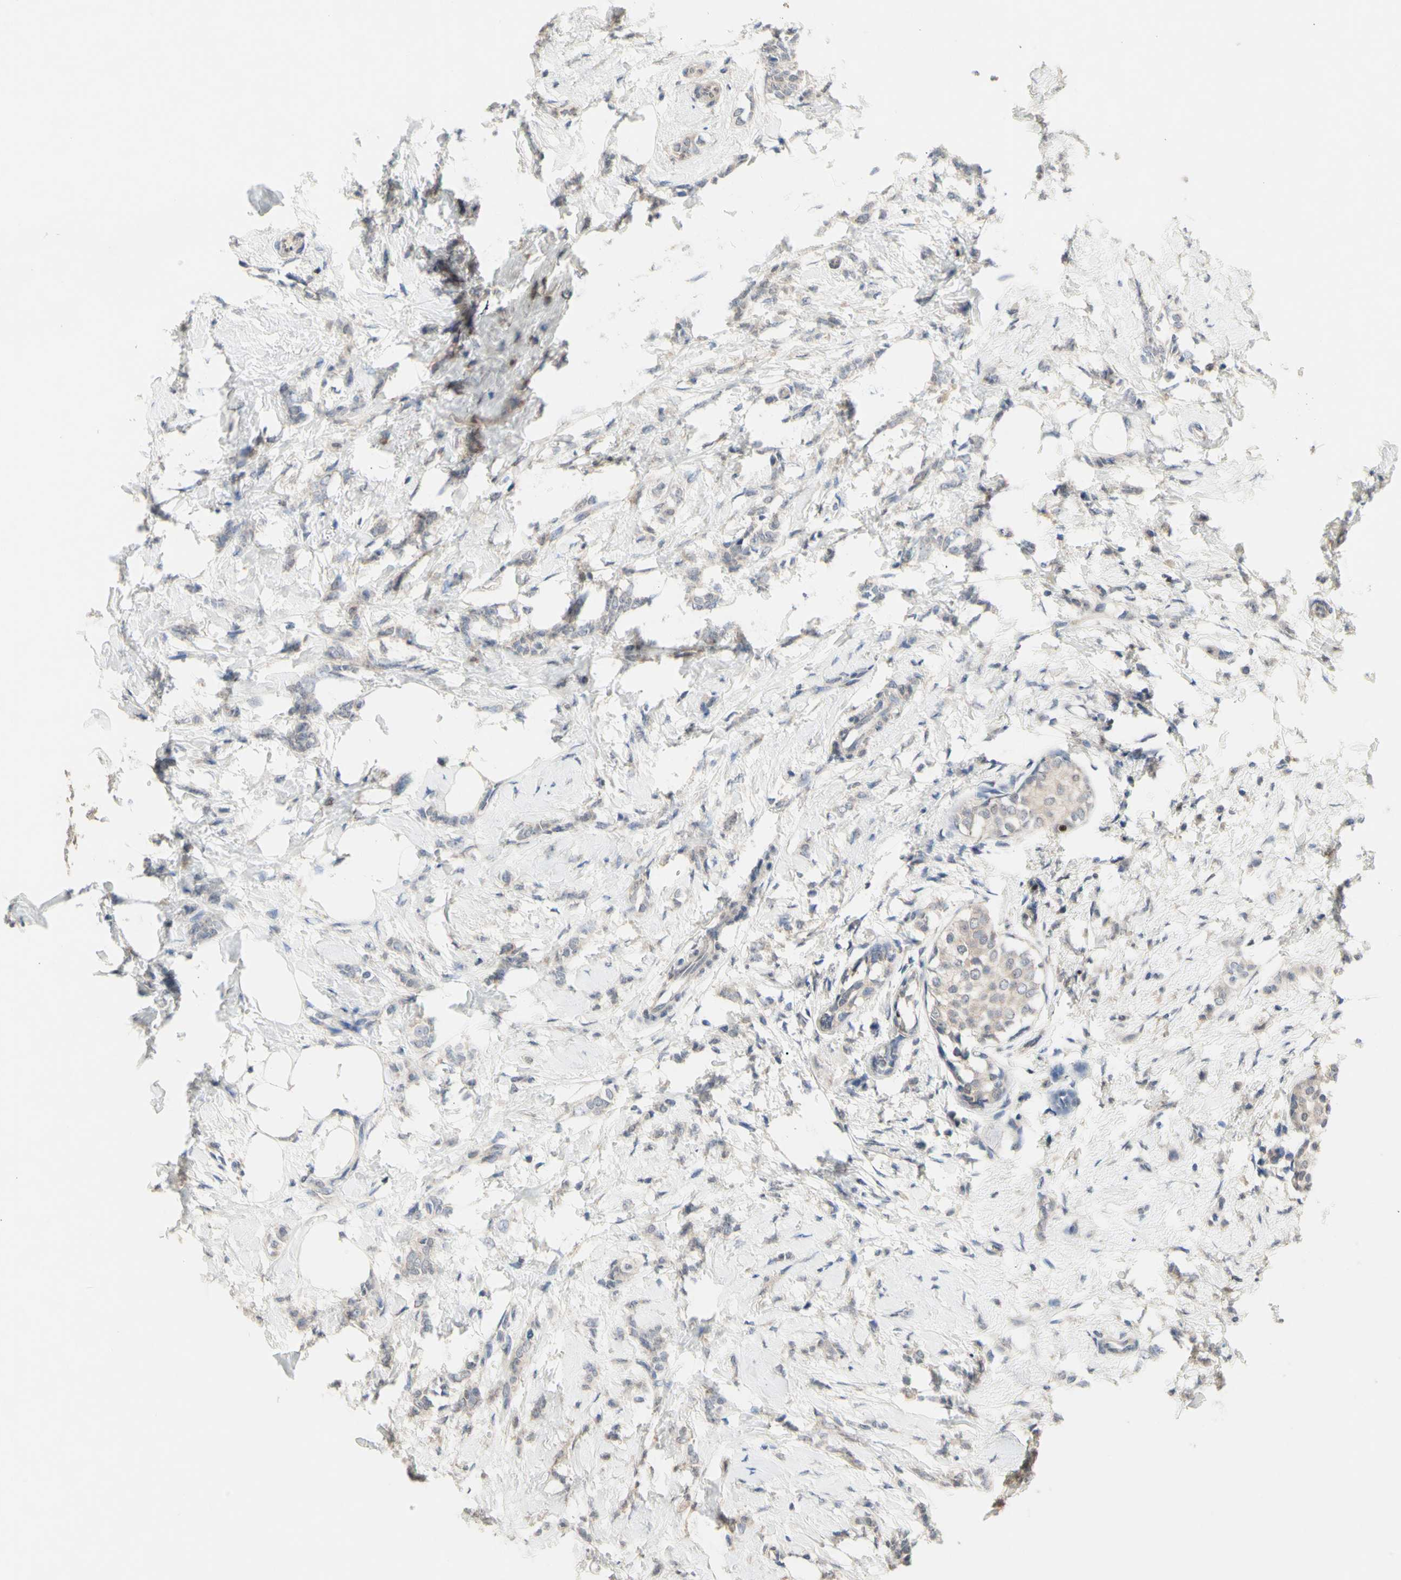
{"staining": {"intensity": "negative", "quantity": "none", "location": "none"}, "tissue": "breast cancer", "cell_type": "Tumor cells", "image_type": "cancer", "snomed": [{"axis": "morphology", "description": "Lobular carcinoma, in situ"}, {"axis": "morphology", "description": "Lobular carcinoma"}, {"axis": "topography", "description": "Breast"}], "caption": "Human lobular carcinoma in situ (breast) stained for a protein using IHC exhibits no staining in tumor cells.", "gene": "NLRP1", "patient": {"sex": "female", "age": 41}}